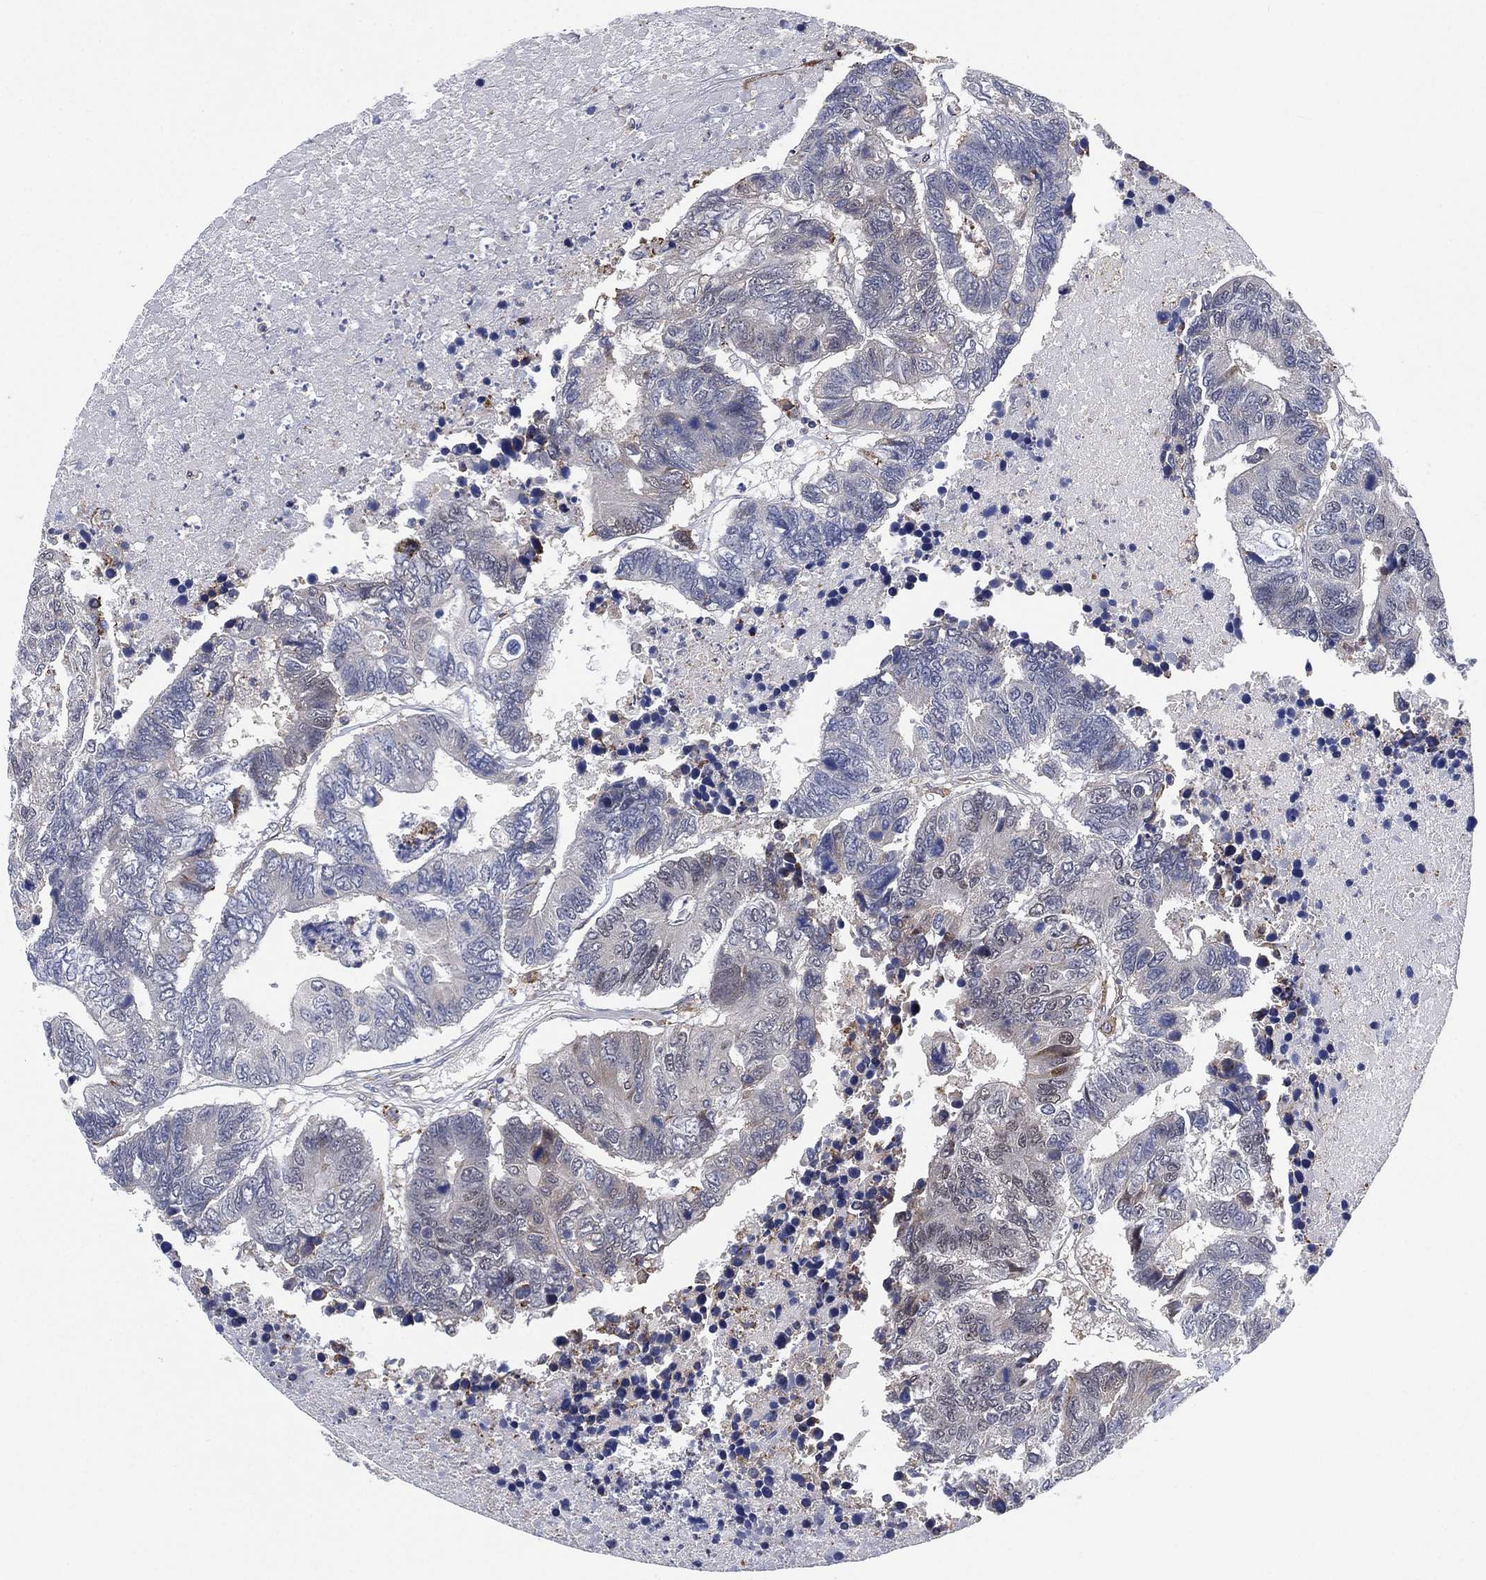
{"staining": {"intensity": "negative", "quantity": "none", "location": "none"}, "tissue": "colorectal cancer", "cell_type": "Tumor cells", "image_type": "cancer", "snomed": [{"axis": "morphology", "description": "Adenocarcinoma, NOS"}, {"axis": "topography", "description": "Colon"}], "caption": "The photomicrograph shows no significant positivity in tumor cells of colorectal cancer. The staining was performed using DAB to visualize the protein expression in brown, while the nuclei were stained in blue with hematoxylin (Magnification: 20x).", "gene": "FES", "patient": {"sex": "female", "age": 48}}